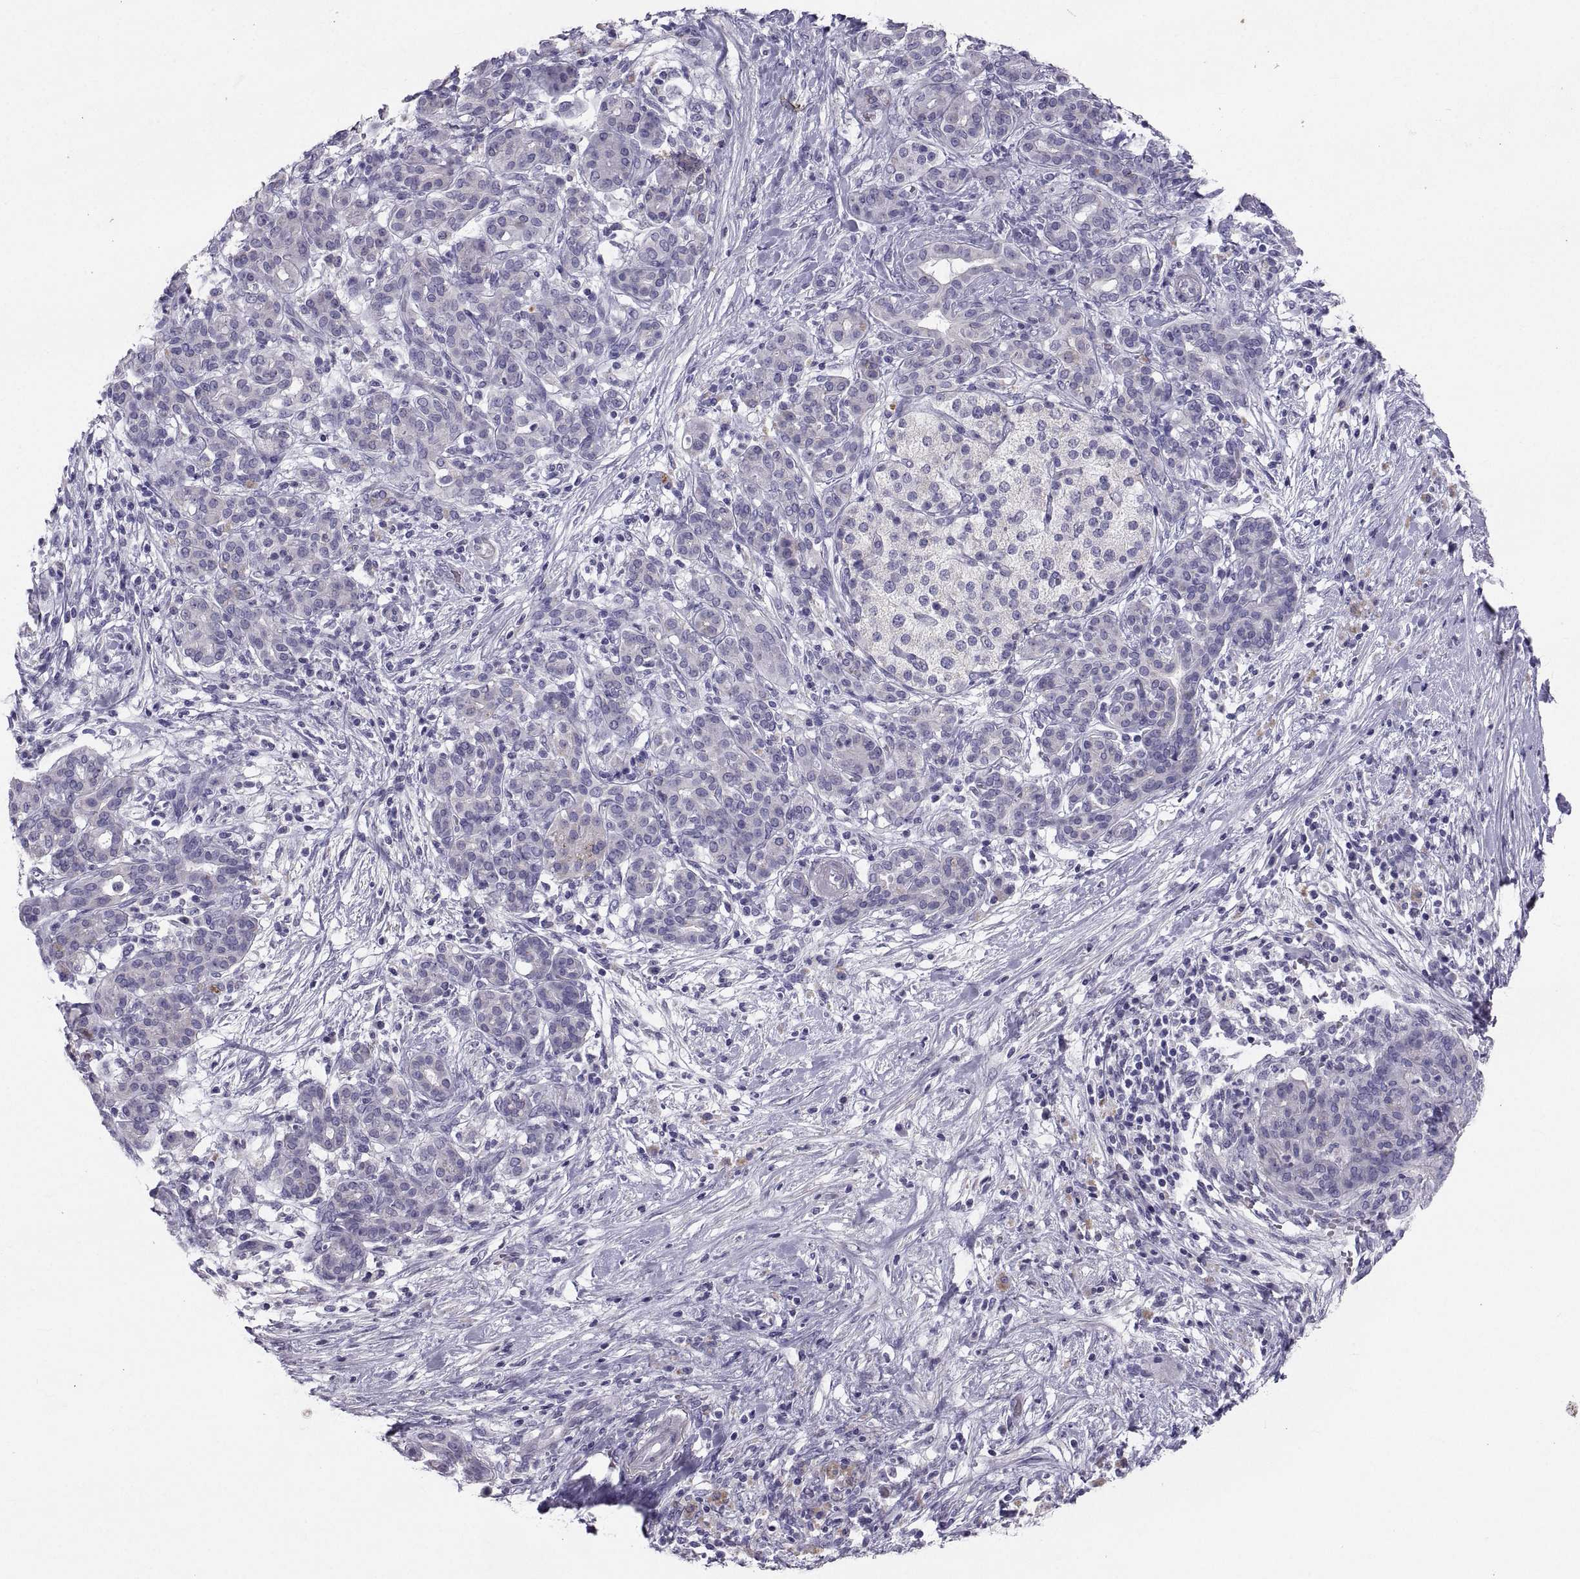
{"staining": {"intensity": "negative", "quantity": "none", "location": "none"}, "tissue": "pancreatic cancer", "cell_type": "Tumor cells", "image_type": "cancer", "snomed": [{"axis": "morphology", "description": "Adenocarcinoma, NOS"}, {"axis": "topography", "description": "Pancreas"}], "caption": "A high-resolution photomicrograph shows IHC staining of pancreatic cancer (adenocarcinoma), which displays no significant staining in tumor cells.", "gene": "IGSF1", "patient": {"sex": "male", "age": 44}}